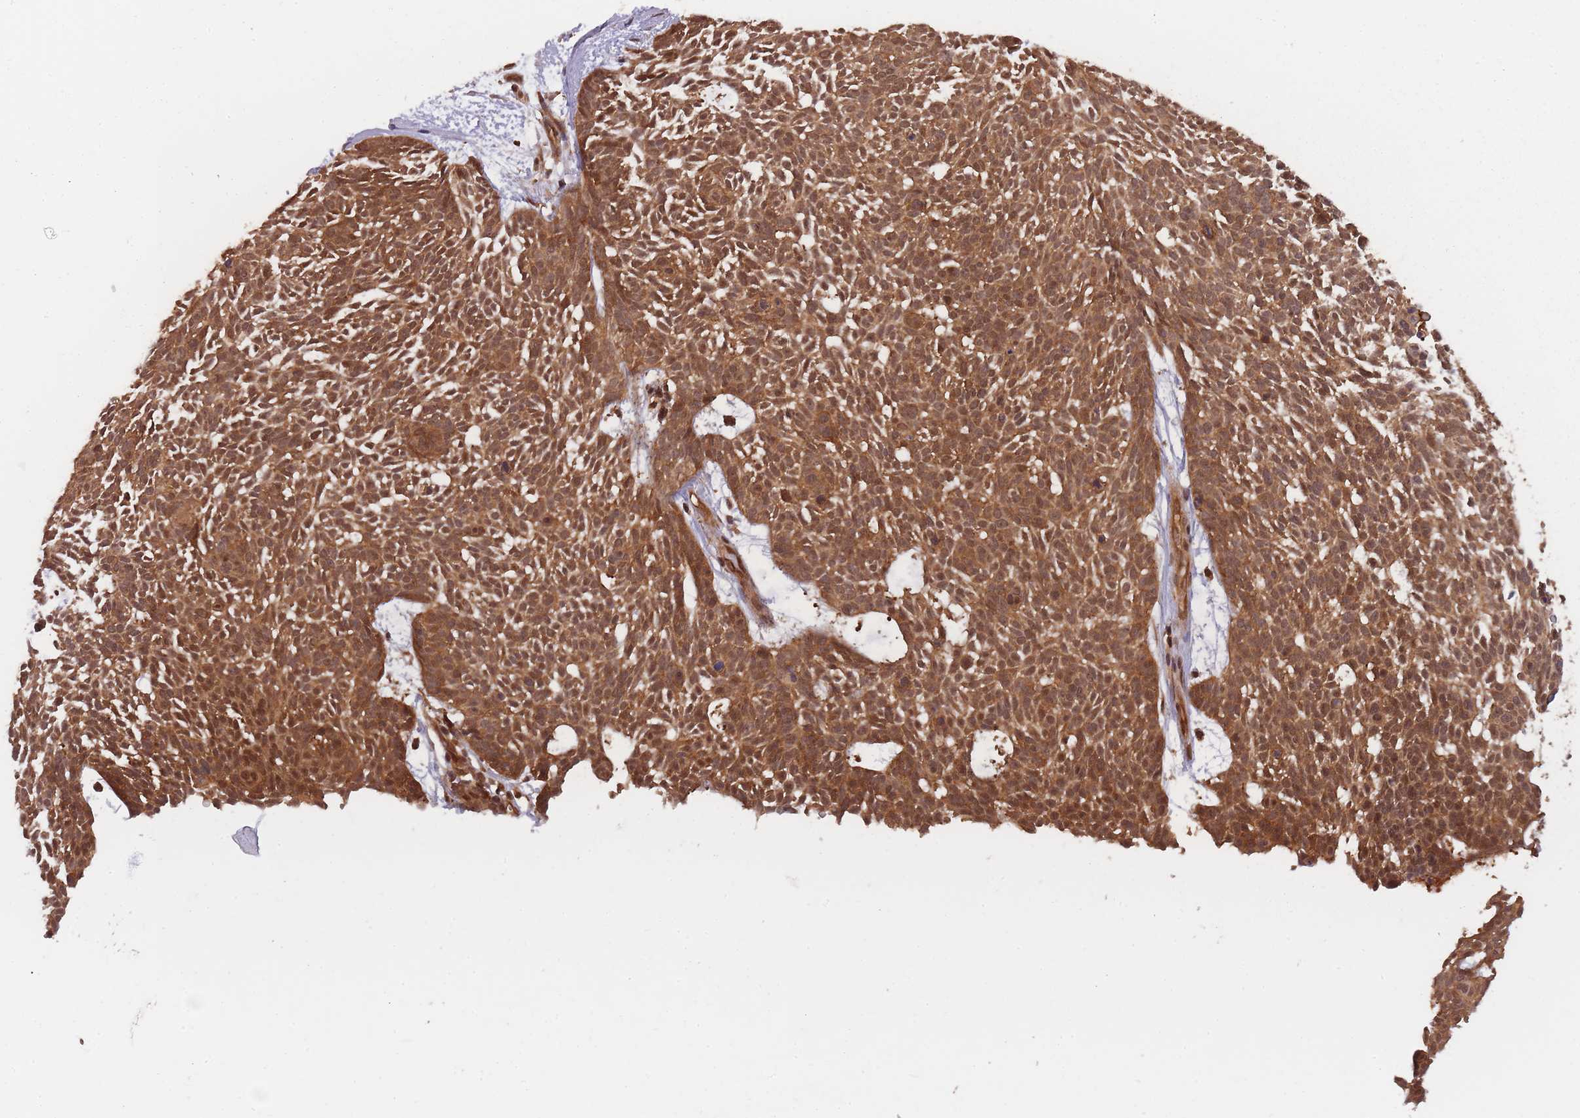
{"staining": {"intensity": "moderate", "quantity": ">75%", "location": "cytoplasmic/membranous,nuclear"}, "tissue": "skin cancer", "cell_type": "Tumor cells", "image_type": "cancer", "snomed": [{"axis": "morphology", "description": "Basal cell carcinoma"}, {"axis": "topography", "description": "Skin"}], "caption": "Moderate cytoplasmic/membranous and nuclear expression is seen in approximately >75% of tumor cells in basal cell carcinoma (skin).", "gene": "PPP6R3", "patient": {"sex": "male", "age": 61}}